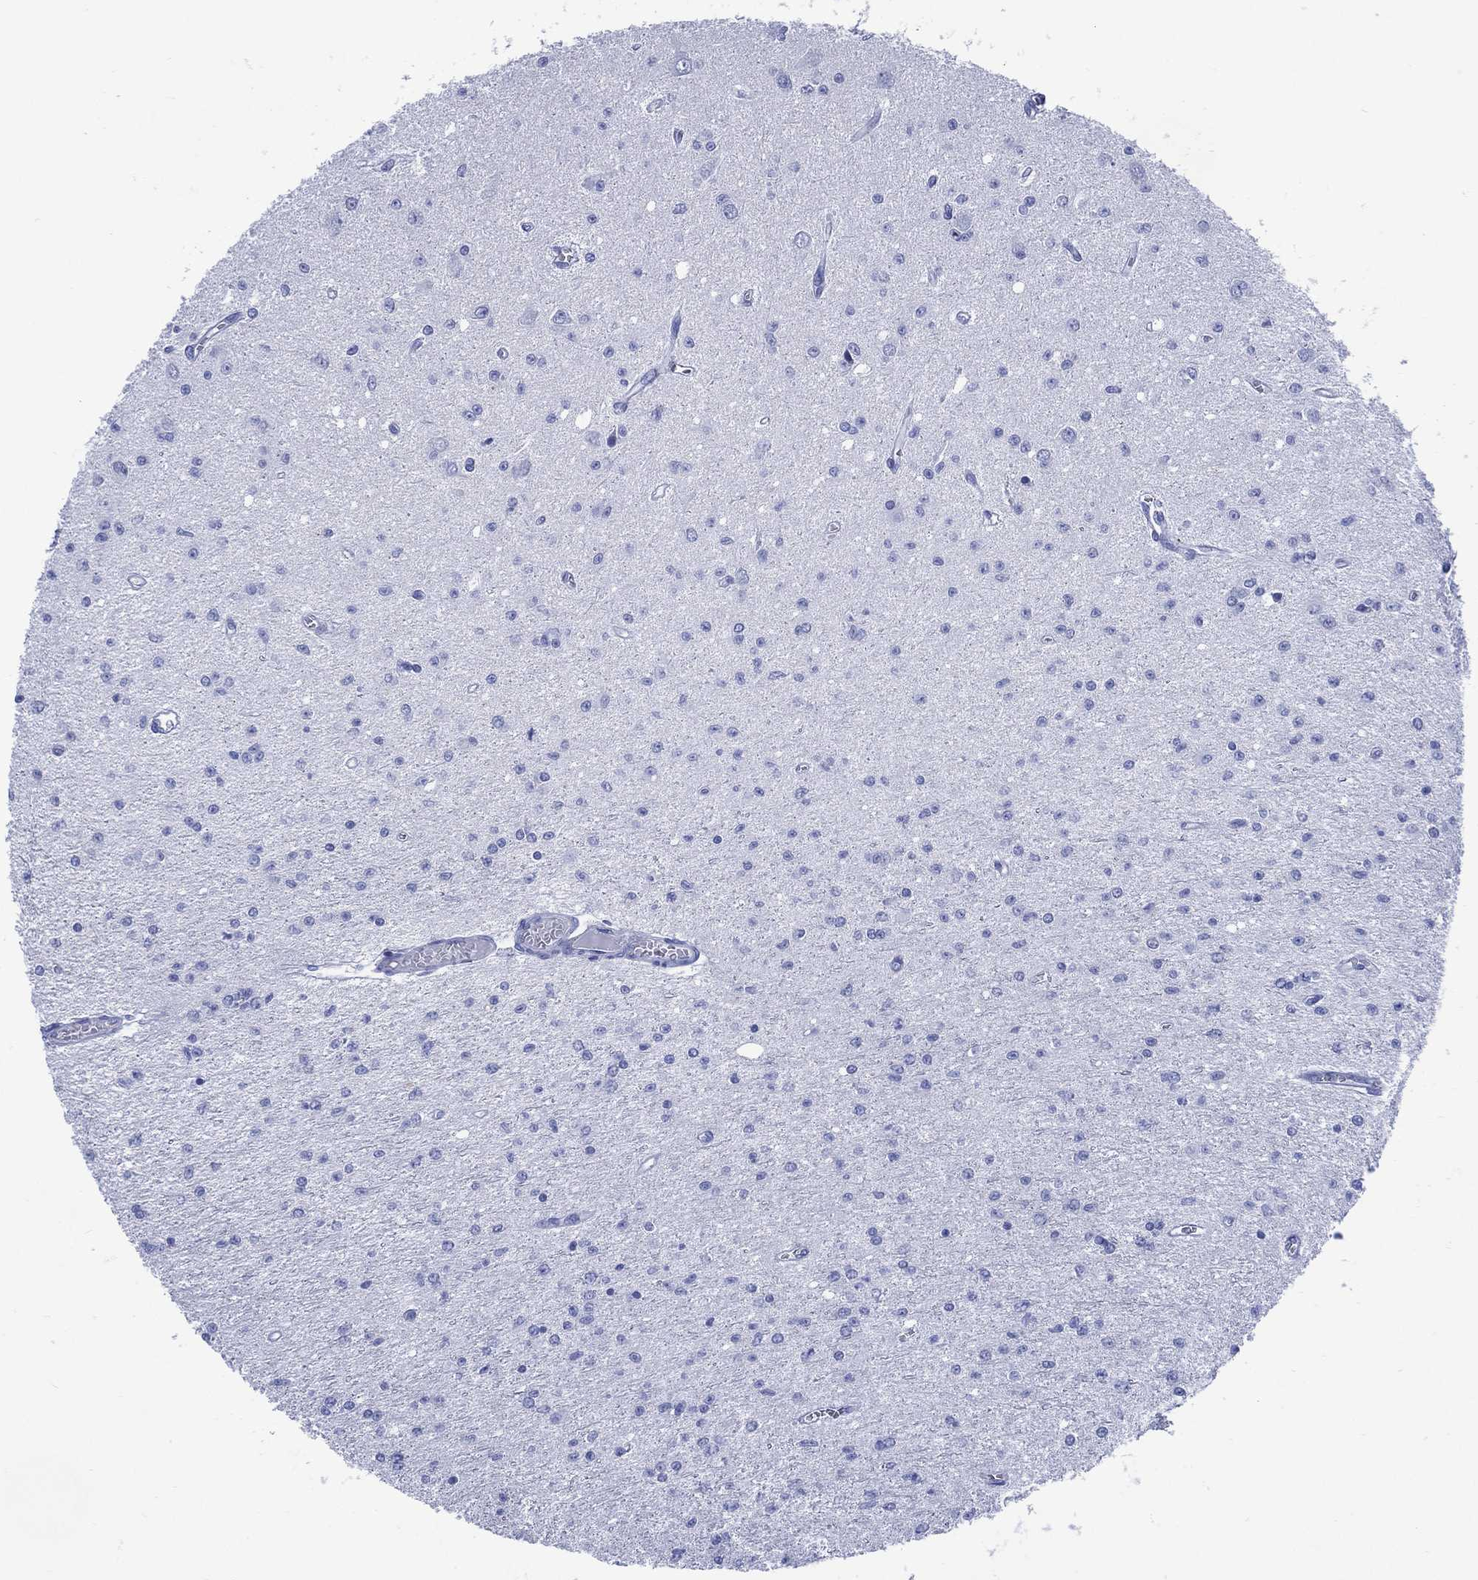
{"staining": {"intensity": "negative", "quantity": "none", "location": "none"}, "tissue": "glioma", "cell_type": "Tumor cells", "image_type": "cancer", "snomed": [{"axis": "morphology", "description": "Glioma, malignant, Low grade"}, {"axis": "topography", "description": "Brain"}], "caption": "IHC photomicrograph of human glioma stained for a protein (brown), which demonstrates no expression in tumor cells.", "gene": "SHCBP1L", "patient": {"sex": "female", "age": 45}}